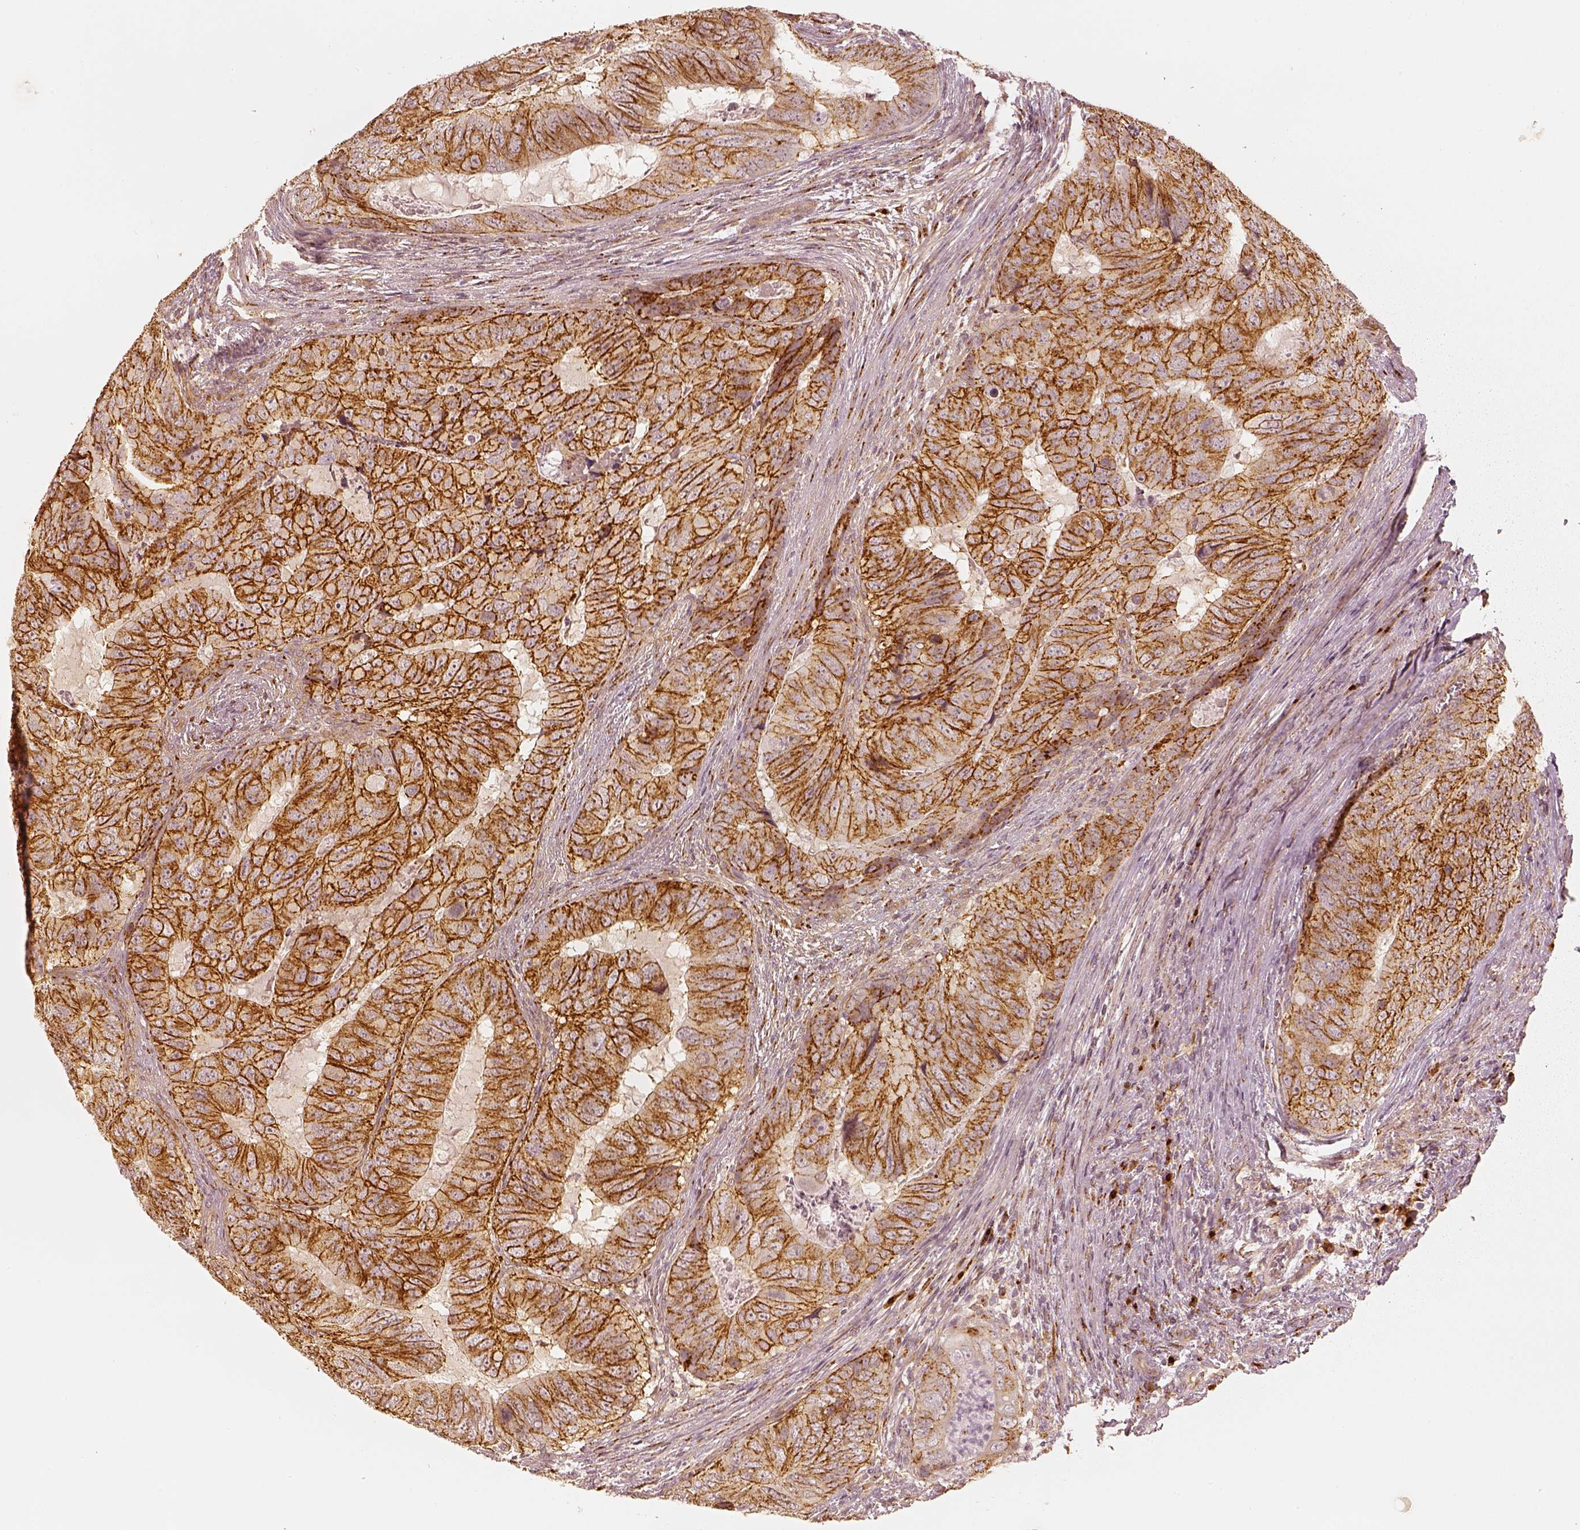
{"staining": {"intensity": "moderate", "quantity": ">75%", "location": "cytoplasmic/membranous"}, "tissue": "colorectal cancer", "cell_type": "Tumor cells", "image_type": "cancer", "snomed": [{"axis": "morphology", "description": "Adenocarcinoma, NOS"}, {"axis": "topography", "description": "Colon"}], "caption": "Immunohistochemical staining of human colorectal cancer (adenocarcinoma) demonstrates moderate cytoplasmic/membranous protein expression in about >75% of tumor cells.", "gene": "GORASP2", "patient": {"sex": "male", "age": 79}}